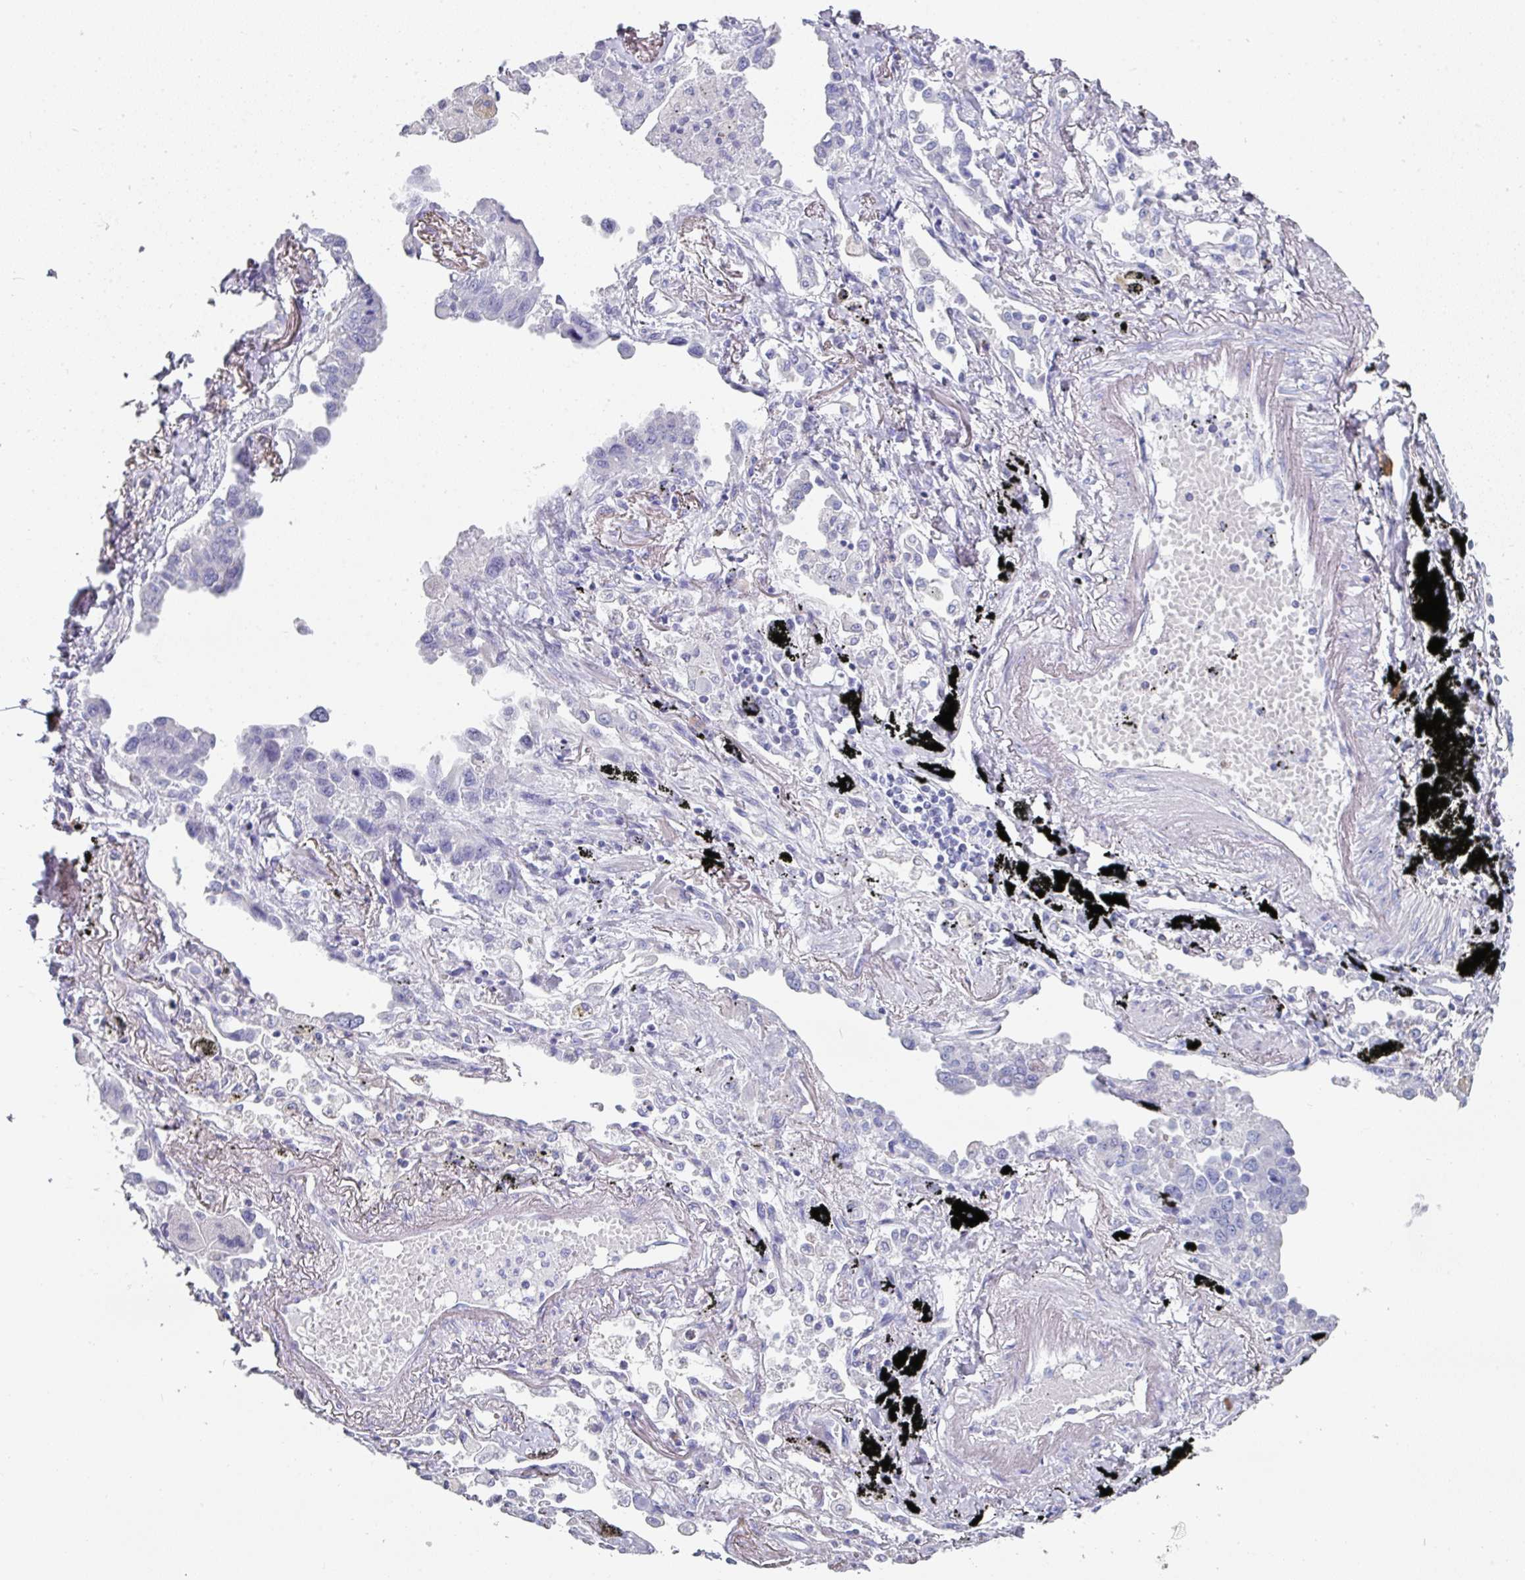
{"staining": {"intensity": "negative", "quantity": "none", "location": "none"}, "tissue": "lung cancer", "cell_type": "Tumor cells", "image_type": "cancer", "snomed": [{"axis": "morphology", "description": "Adenocarcinoma, NOS"}, {"axis": "topography", "description": "Lung"}], "caption": "IHC histopathology image of human lung cancer (adenocarcinoma) stained for a protein (brown), which shows no staining in tumor cells. Nuclei are stained in blue.", "gene": "SETBP1", "patient": {"sex": "male", "age": 67}}